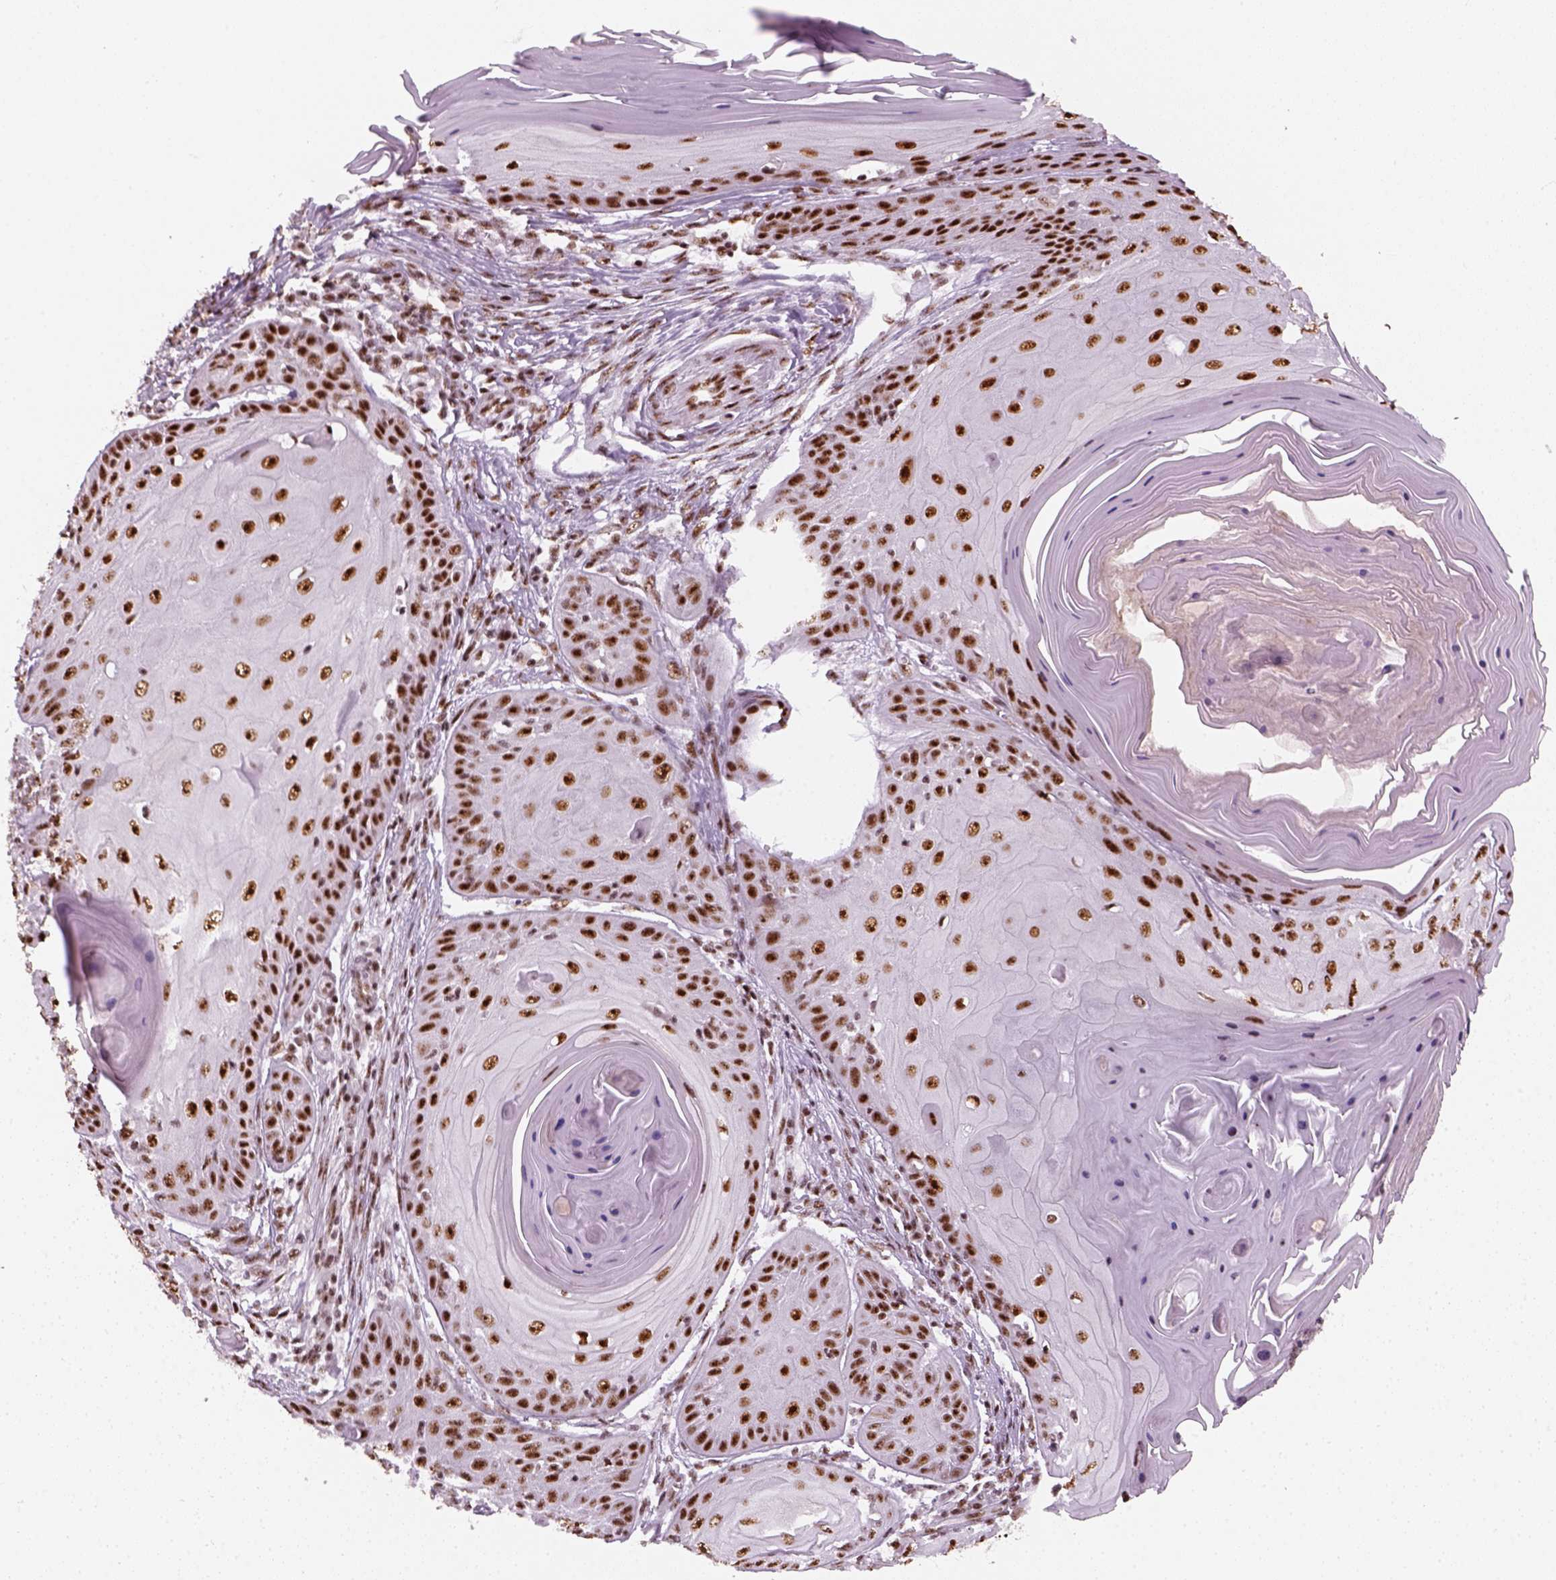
{"staining": {"intensity": "strong", "quantity": ">75%", "location": "nuclear"}, "tissue": "skin cancer", "cell_type": "Tumor cells", "image_type": "cancer", "snomed": [{"axis": "morphology", "description": "Squamous cell carcinoma, NOS"}, {"axis": "topography", "description": "Skin"}, {"axis": "topography", "description": "Vulva"}], "caption": "Human skin squamous cell carcinoma stained with a brown dye exhibits strong nuclear positive positivity in approximately >75% of tumor cells.", "gene": "GTF2F1", "patient": {"sex": "female", "age": 85}}